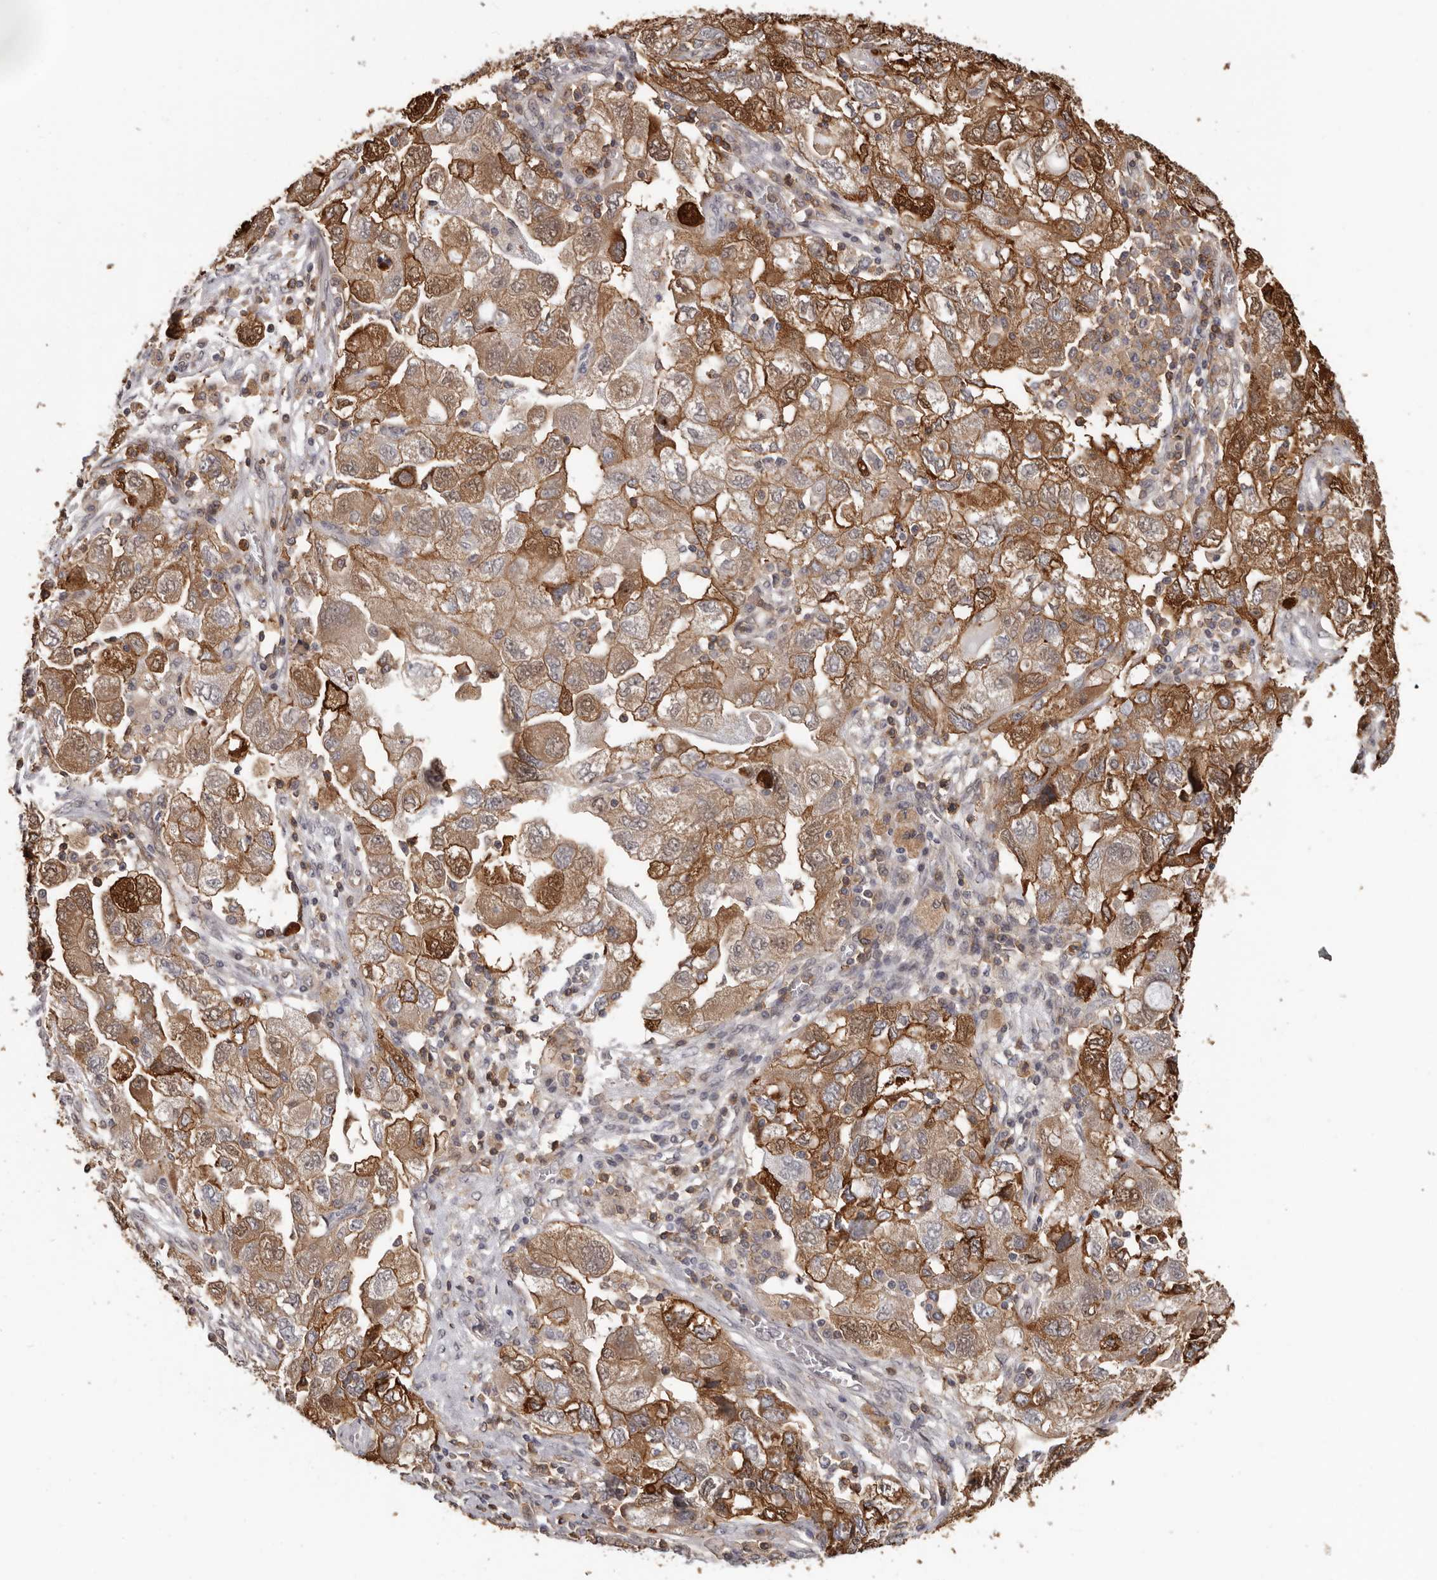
{"staining": {"intensity": "moderate", "quantity": ">75%", "location": "cytoplasmic/membranous,nuclear"}, "tissue": "ovarian cancer", "cell_type": "Tumor cells", "image_type": "cancer", "snomed": [{"axis": "morphology", "description": "Carcinoma, NOS"}, {"axis": "morphology", "description": "Cystadenocarcinoma, serous, NOS"}, {"axis": "topography", "description": "Ovary"}], "caption": "A medium amount of moderate cytoplasmic/membranous and nuclear staining is appreciated in approximately >75% of tumor cells in ovarian cancer (carcinoma) tissue.", "gene": "PRR12", "patient": {"sex": "female", "age": 69}}